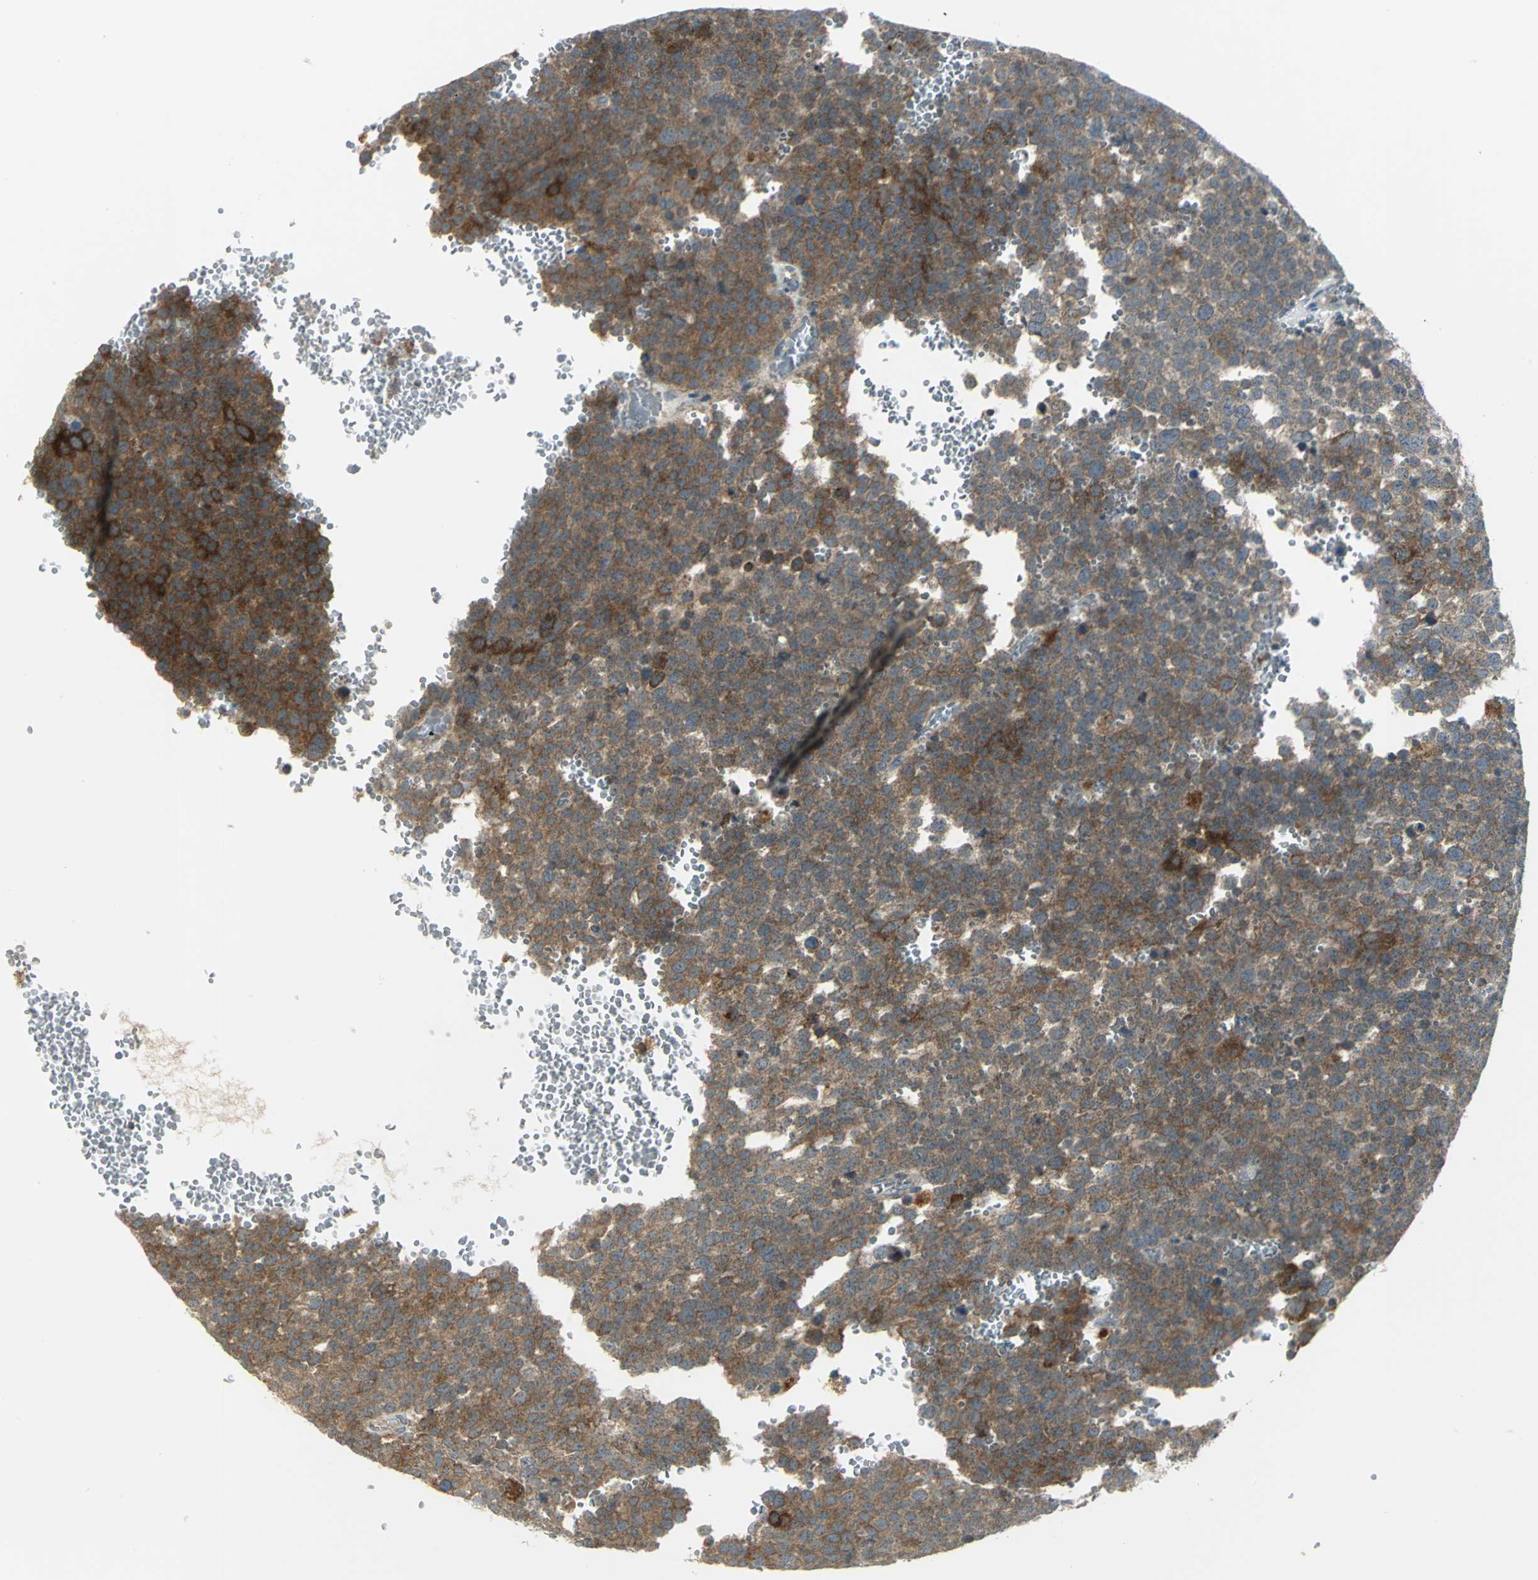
{"staining": {"intensity": "moderate", "quantity": ">75%", "location": "cytoplasmic/membranous"}, "tissue": "testis cancer", "cell_type": "Tumor cells", "image_type": "cancer", "snomed": [{"axis": "morphology", "description": "Seminoma, NOS"}, {"axis": "topography", "description": "Testis"}], "caption": "A brown stain labels moderate cytoplasmic/membranous expression of a protein in testis cancer tumor cells.", "gene": "MAPK8IP3", "patient": {"sex": "male", "age": 71}}